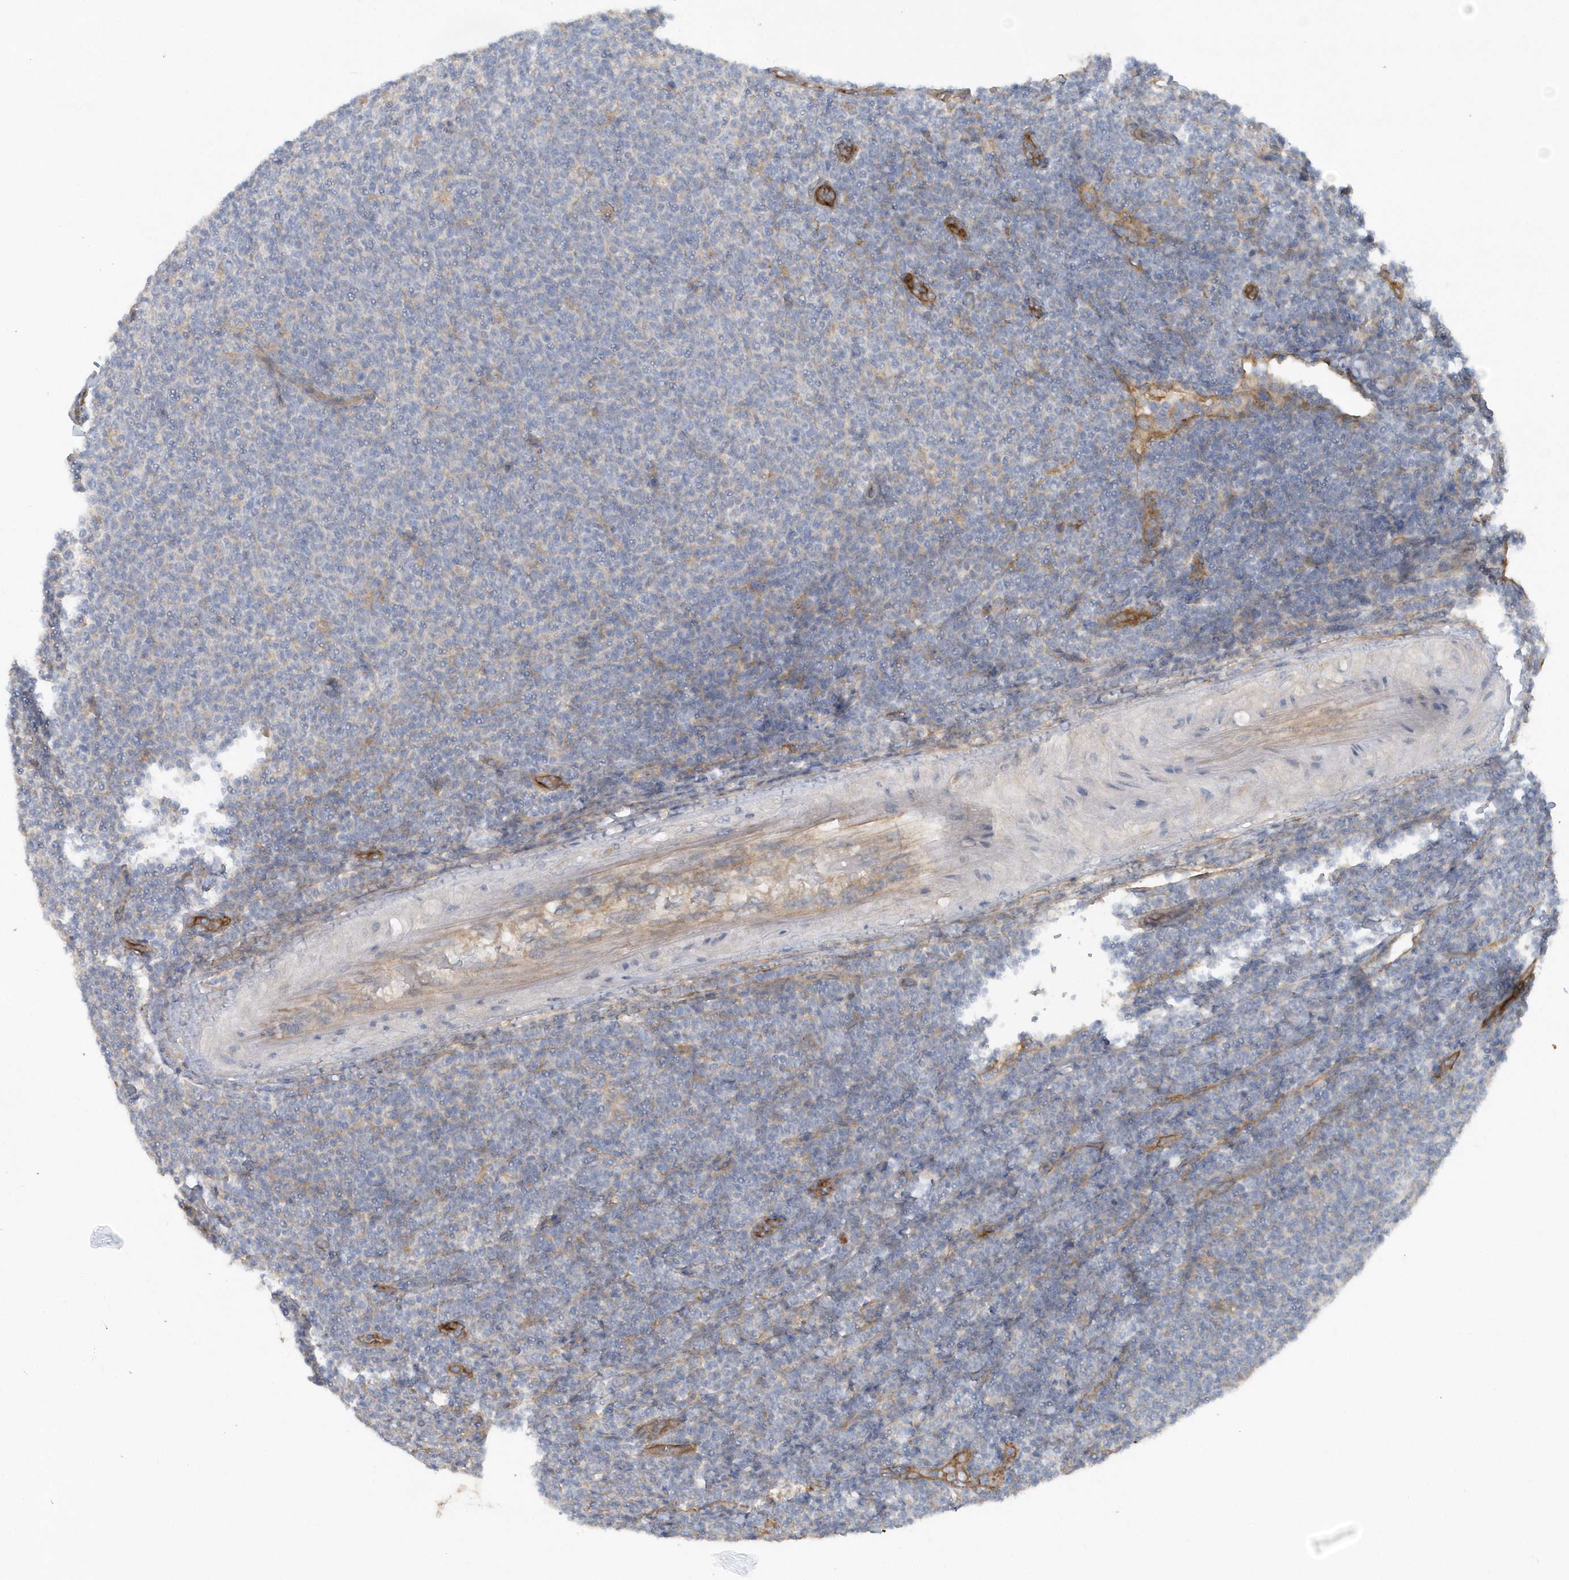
{"staining": {"intensity": "negative", "quantity": "none", "location": "none"}, "tissue": "lymphoma", "cell_type": "Tumor cells", "image_type": "cancer", "snomed": [{"axis": "morphology", "description": "Malignant lymphoma, non-Hodgkin's type, Low grade"}, {"axis": "topography", "description": "Lymph node"}], "caption": "Malignant lymphoma, non-Hodgkin's type (low-grade) was stained to show a protein in brown. There is no significant staining in tumor cells.", "gene": "RAI14", "patient": {"sex": "male", "age": 66}}